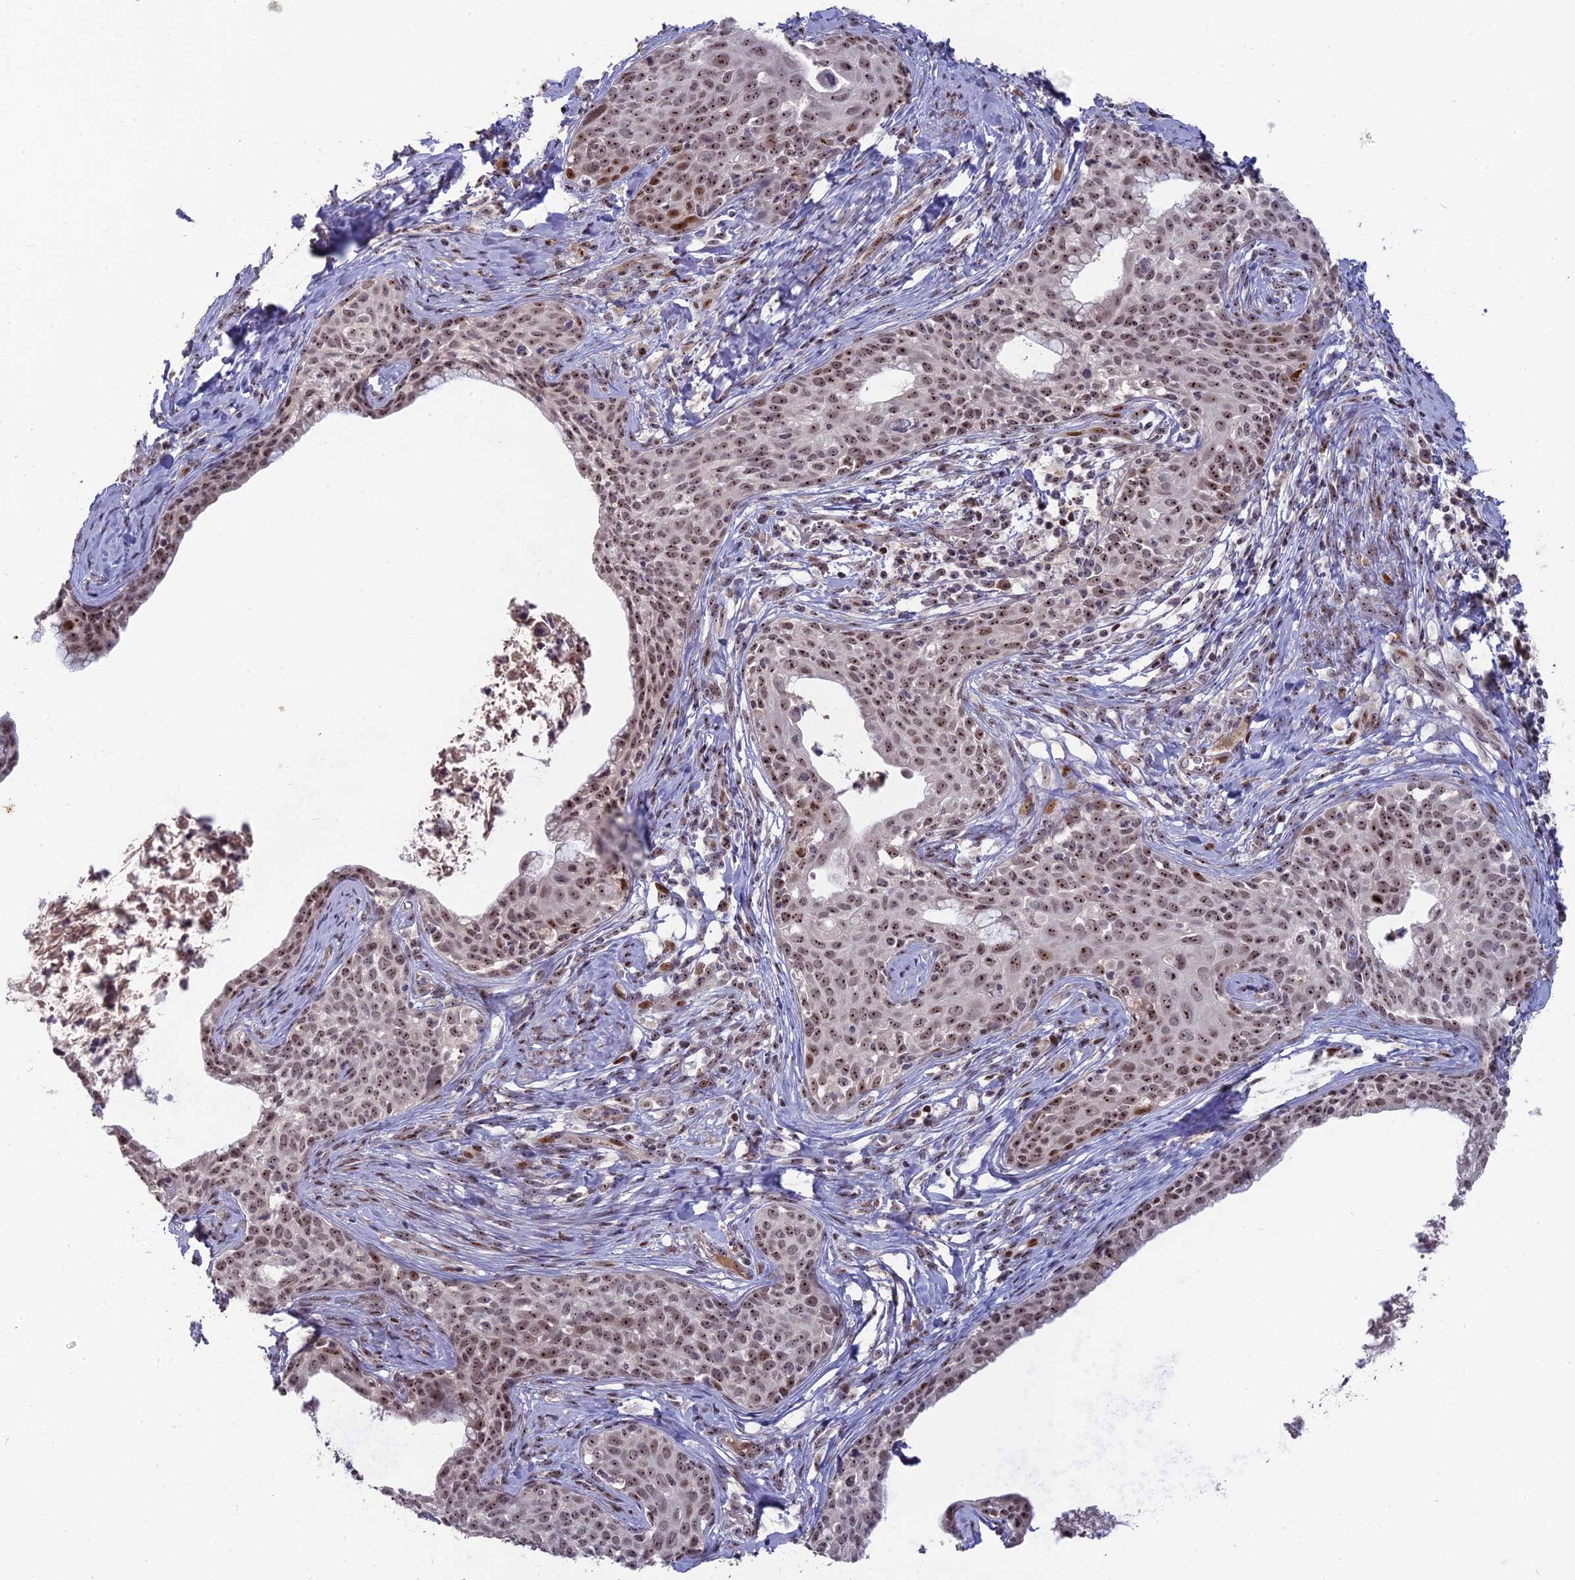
{"staining": {"intensity": "moderate", "quantity": ">75%", "location": "nuclear"}, "tissue": "cervical cancer", "cell_type": "Tumor cells", "image_type": "cancer", "snomed": [{"axis": "morphology", "description": "Squamous cell carcinoma, NOS"}, {"axis": "topography", "description": "Cervix"}], "caption": "The histopathology image demonstrates a brown stain indicating the presence of a protein in the nuclear of tumor cells in cervical squamous cell carcinoma. The staining is performed using DAB brown chromogen to label protein expression. The nuclei are counter-stained blue using hematoxylin.", "gene": "FAM131A", "patient": {"sex": "female", "age": 52}}